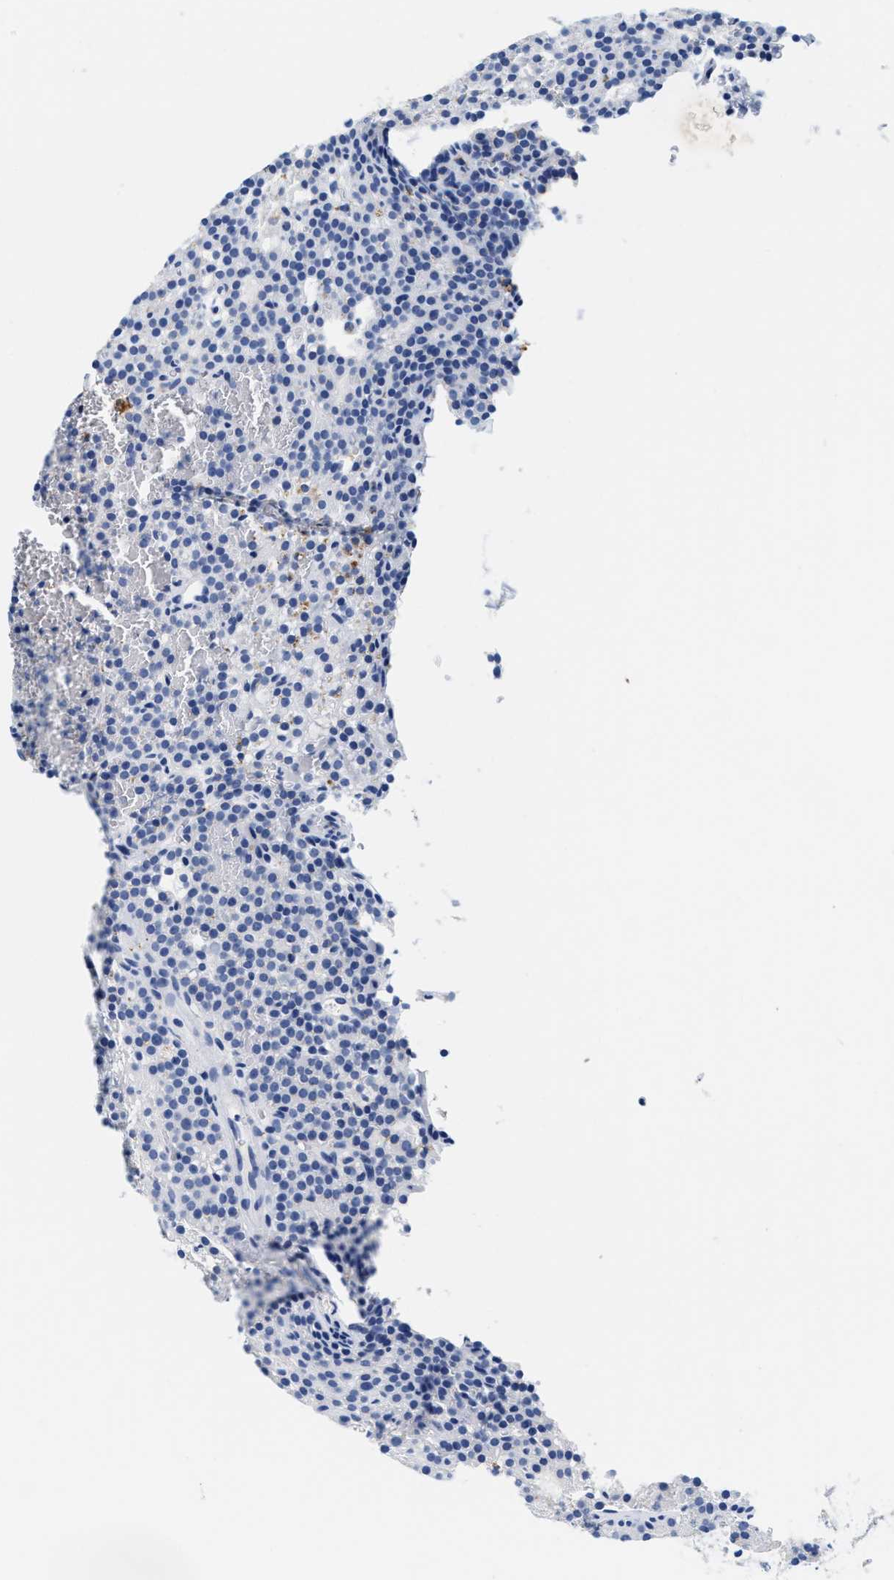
{"staining": {"intensity": "negative", "quantity": "none", "location": "none"}, "tissue": "parathyroid gland", "cell_type": "Glandular cells", "image_type": "normal", "snomed": [{"axis": "morphology", "description": "Normal tissue, NOS"}, {"axis": "morphology", "description": "Adenoma, NOS"}, {"axis": "topography", "description": "Parathyroid gland"}], "caption": "IHC photomicrograph of unremarkable parathyroid gland stained for a protein (brown), which displays no positivity in glandular cells. The staining is performed using DAB (3,3'-diaminobenzidine) brown chromogen with nuclei counter-stained in using hematoxylin.", "gene": "TTC3", "patient": {"sex": "female", "age": 74}}